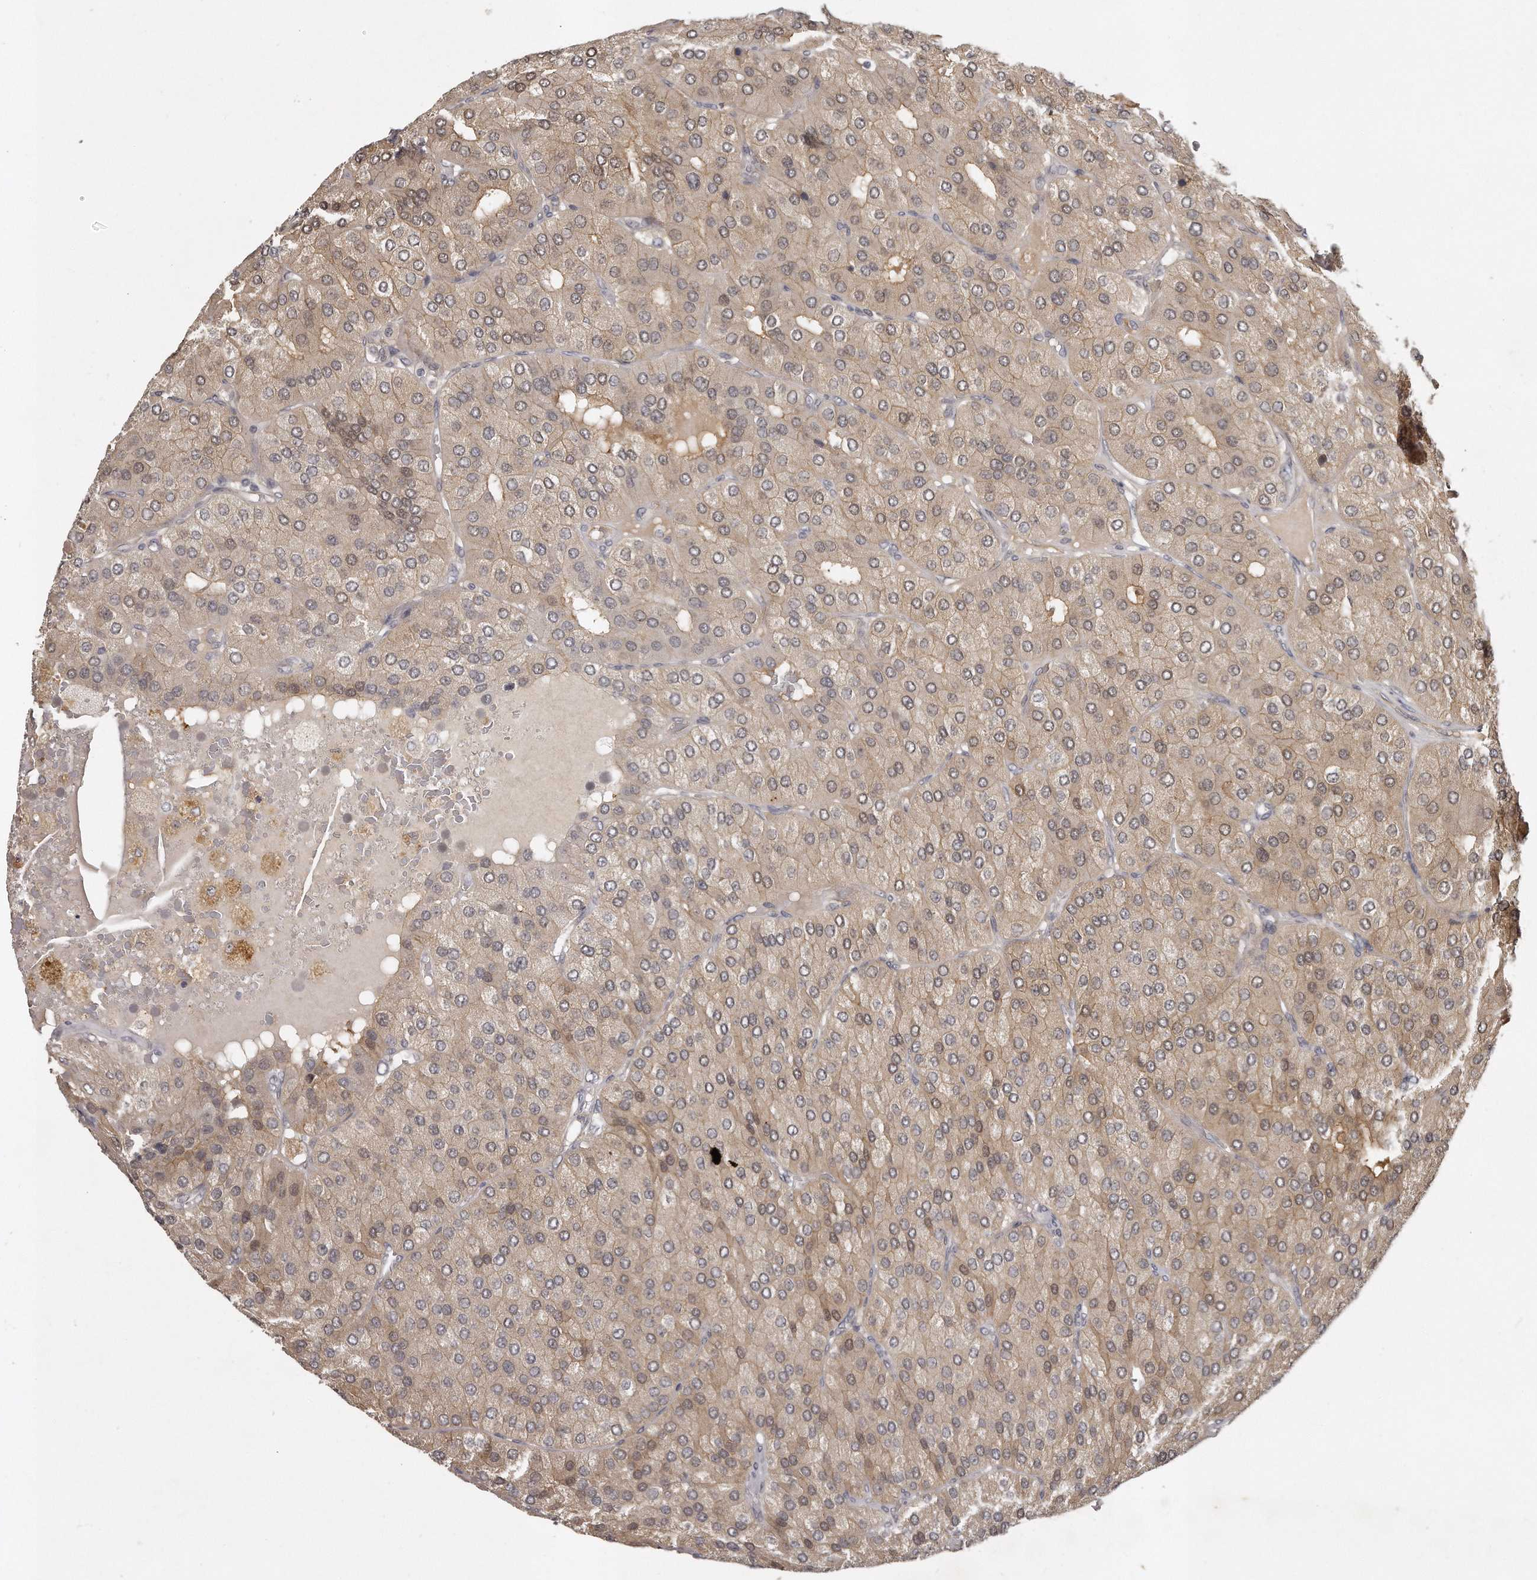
{"staining": {"intensity": "weak", "quantity": "25%-75%", "location": "cytoplasmic/membranous,nuclear"}, "tissue": "parathyroid gland", "cell_type": "Glandular cells", "image_type": "normal", "snomed": [{"axis": "morphology", "description": "Normal tissue, NOS"}, {"axis": "morphology", "description": "Adenoma, NOS"}, {"axis": "topography", "description": "Parathyroid gland"}], "caption": "About 25%-75% of glandular cells in unremarkable parathyroid gland demonstrate weak cytoplasmic/membranous,nuclear protein positivity as visualized by brown immunohistochemical staining.", "gene": "GGCT", "patient": {"sex": "female", "age": 86}}